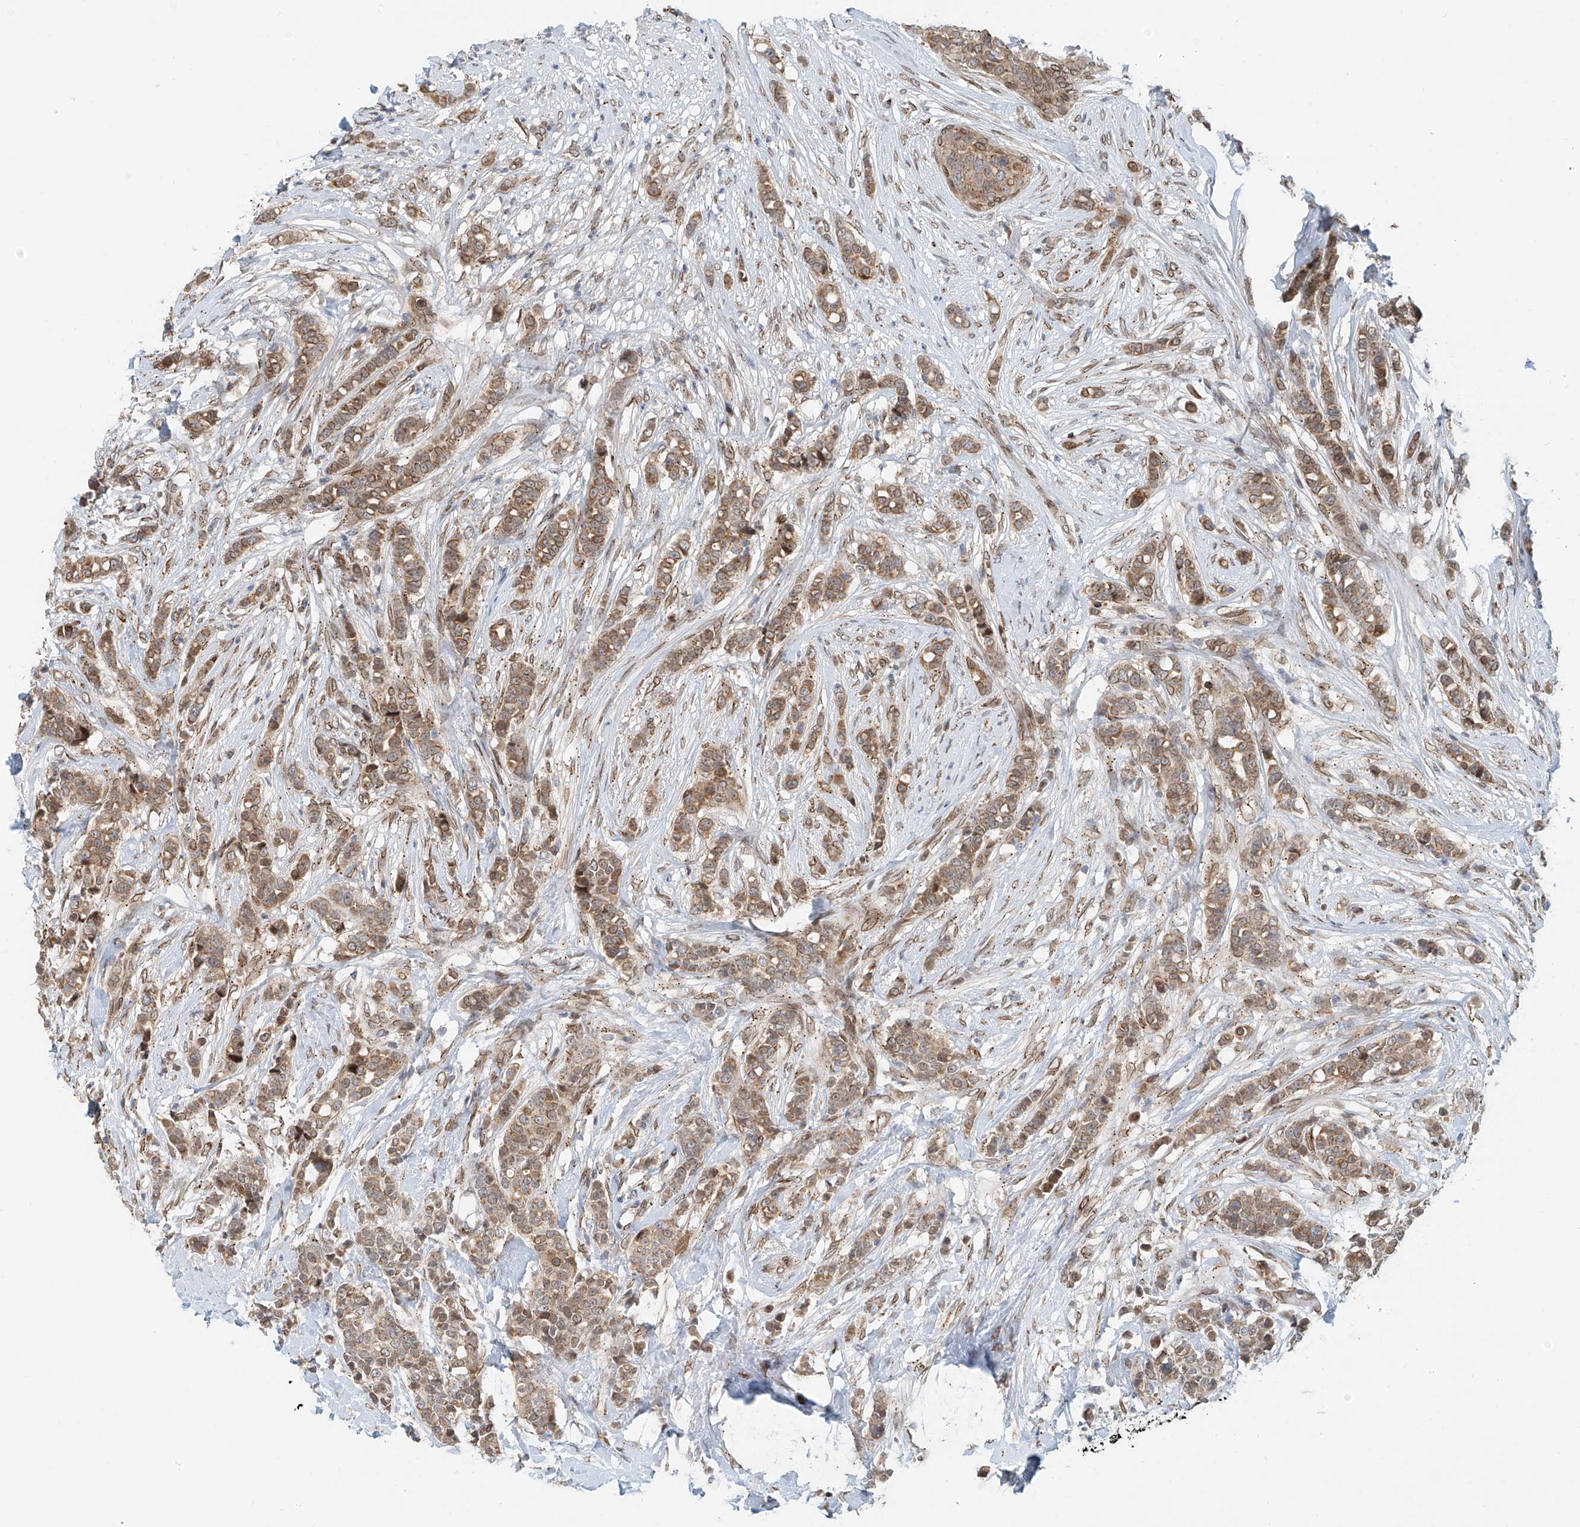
{"staining": {"intensity": "moderate", "quantity": ">75%", "location": "cytoplasmic/membranous"}, "tissue": "breast cancer", "cell_type": "Tumor cells", "image_type": "cancer", "snomed": [{"axis": "morphology", "description": "Lobular carcinoma"}, {"axis": "topography", "description": "Breast"}], "caption": "Protein staining displays moderate cytoplasmic/membranous staining in about >75% of tumor cells in breast cancer.", "gene": "STARD9", "patient": {"sex": "female", "age": 51}}